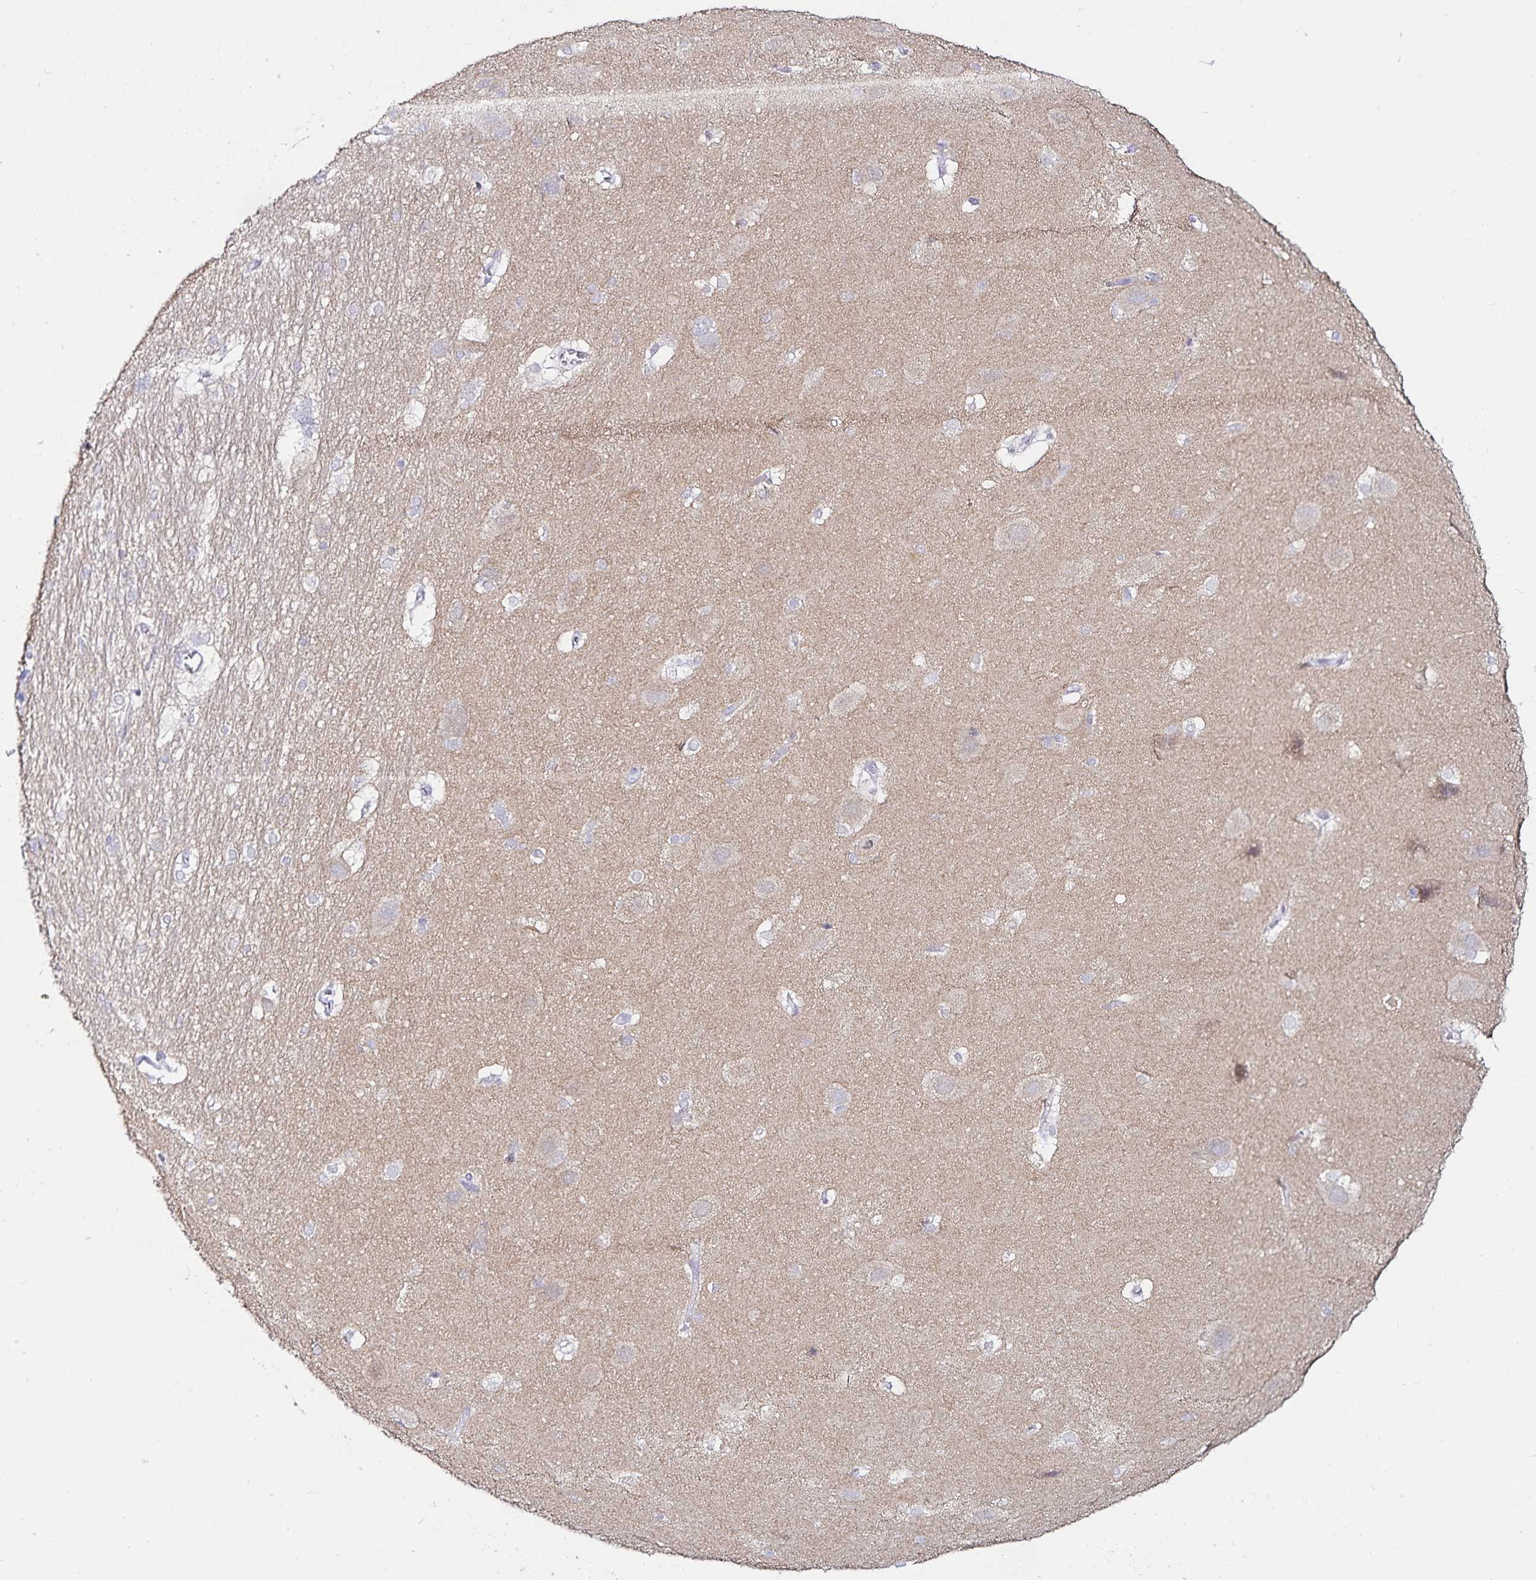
{"staining": {"intensity": "negative", "quantity": "none", "location": "none"}, "tissue": "hippocampus", "cell_type": "Glial cells", "image_type": "normal", "snomed": [{"axis": "morphology", "description": "Normal tissue, NOS"}, {"axis": "topography", "description": "Cerebral cortex"}, {"axis": "topography", "description": "Hippocampus"}], "caption": "Hippocampus stained for a protein using immunohistochemistry (IHC) exhibits no positivity glial cells.", "gene": "ANLN", "patient": {"sex": "female", "age": 19}}